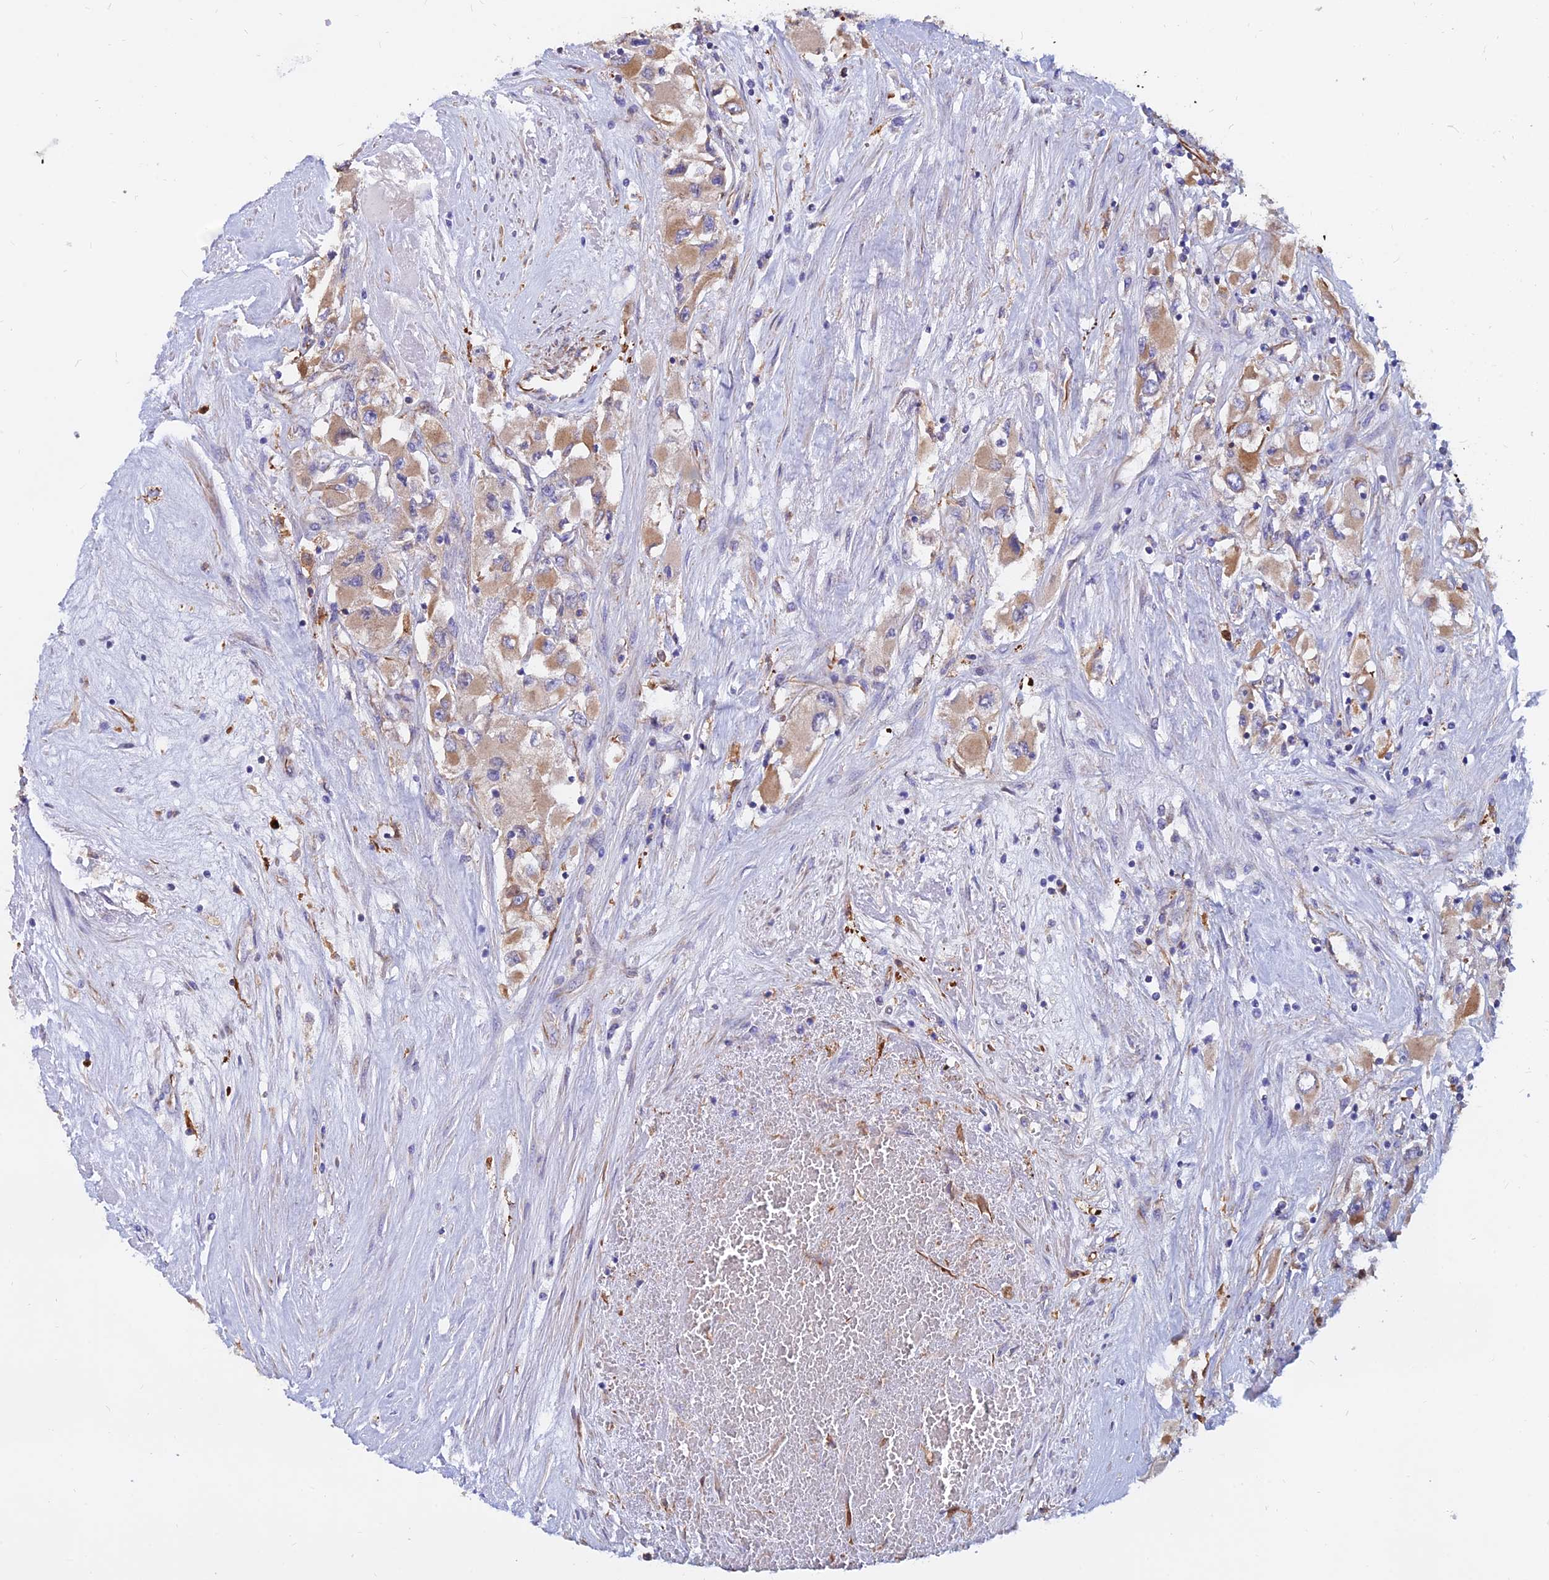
{"staining": {"intensity": "moderate", "quantity": ">75%", "location": "cytoplasmic/membranous"}, "tissue": "renal cancer", "cell_type": "Tumor cells", "image_type": "cancer", "snomed": [{"axis": "morphology", "description": "Adenocarcinoma, NOS"}, {"axis": "topography", "description": "Kidney"}], "caption": "DAB immunohistochemical staining of human renal adenocarcinoma reveals moderate cytoplasmic/membranous protein expression in approximately >75% of tumor cells. (Stains: DAB in brown, nuclei in blue, Microscopy: brightfield microscopy at high magnification).", "gene": "CDK18", "patient": {"sex": "female", "age": 52}}